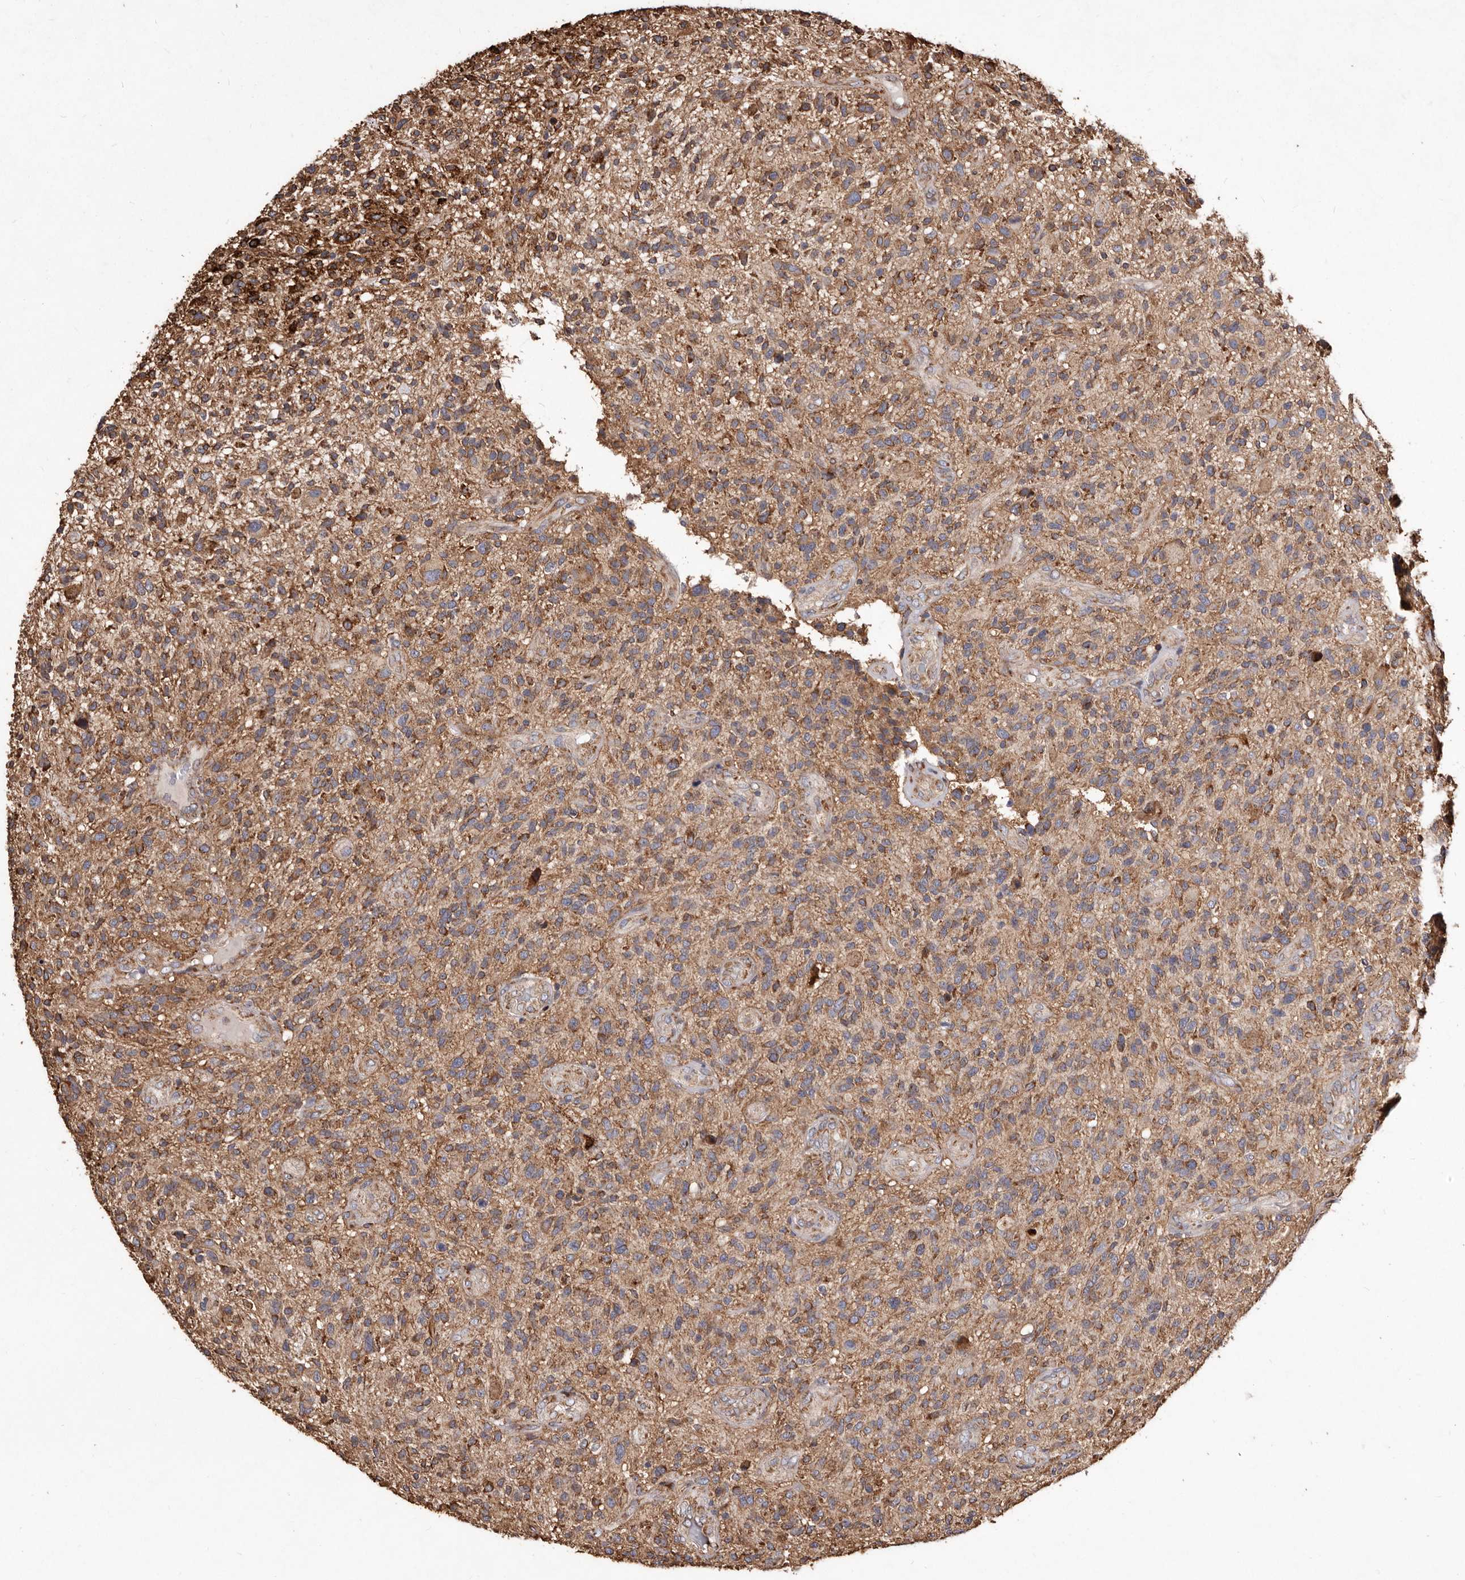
{"staining": {"intensity": "moderate", "quantity": ">75%", "location": "cytoplasmic/membranous"}, "tissue": "glioma", "cell_type": "Tumor cells", "image_type": "cancer", "snomed": [{"axis": "morphology", "description": "Glioma, malignant, High grade"}, {"axis": "topography", "description": "Brain"}], "caption": "Glioma stained for a protein shows moderate cytoplasmic/membranous positivity in tumor cells.", "gene": "STEAP2", "patient": {"sex": "male", "age": 47}}